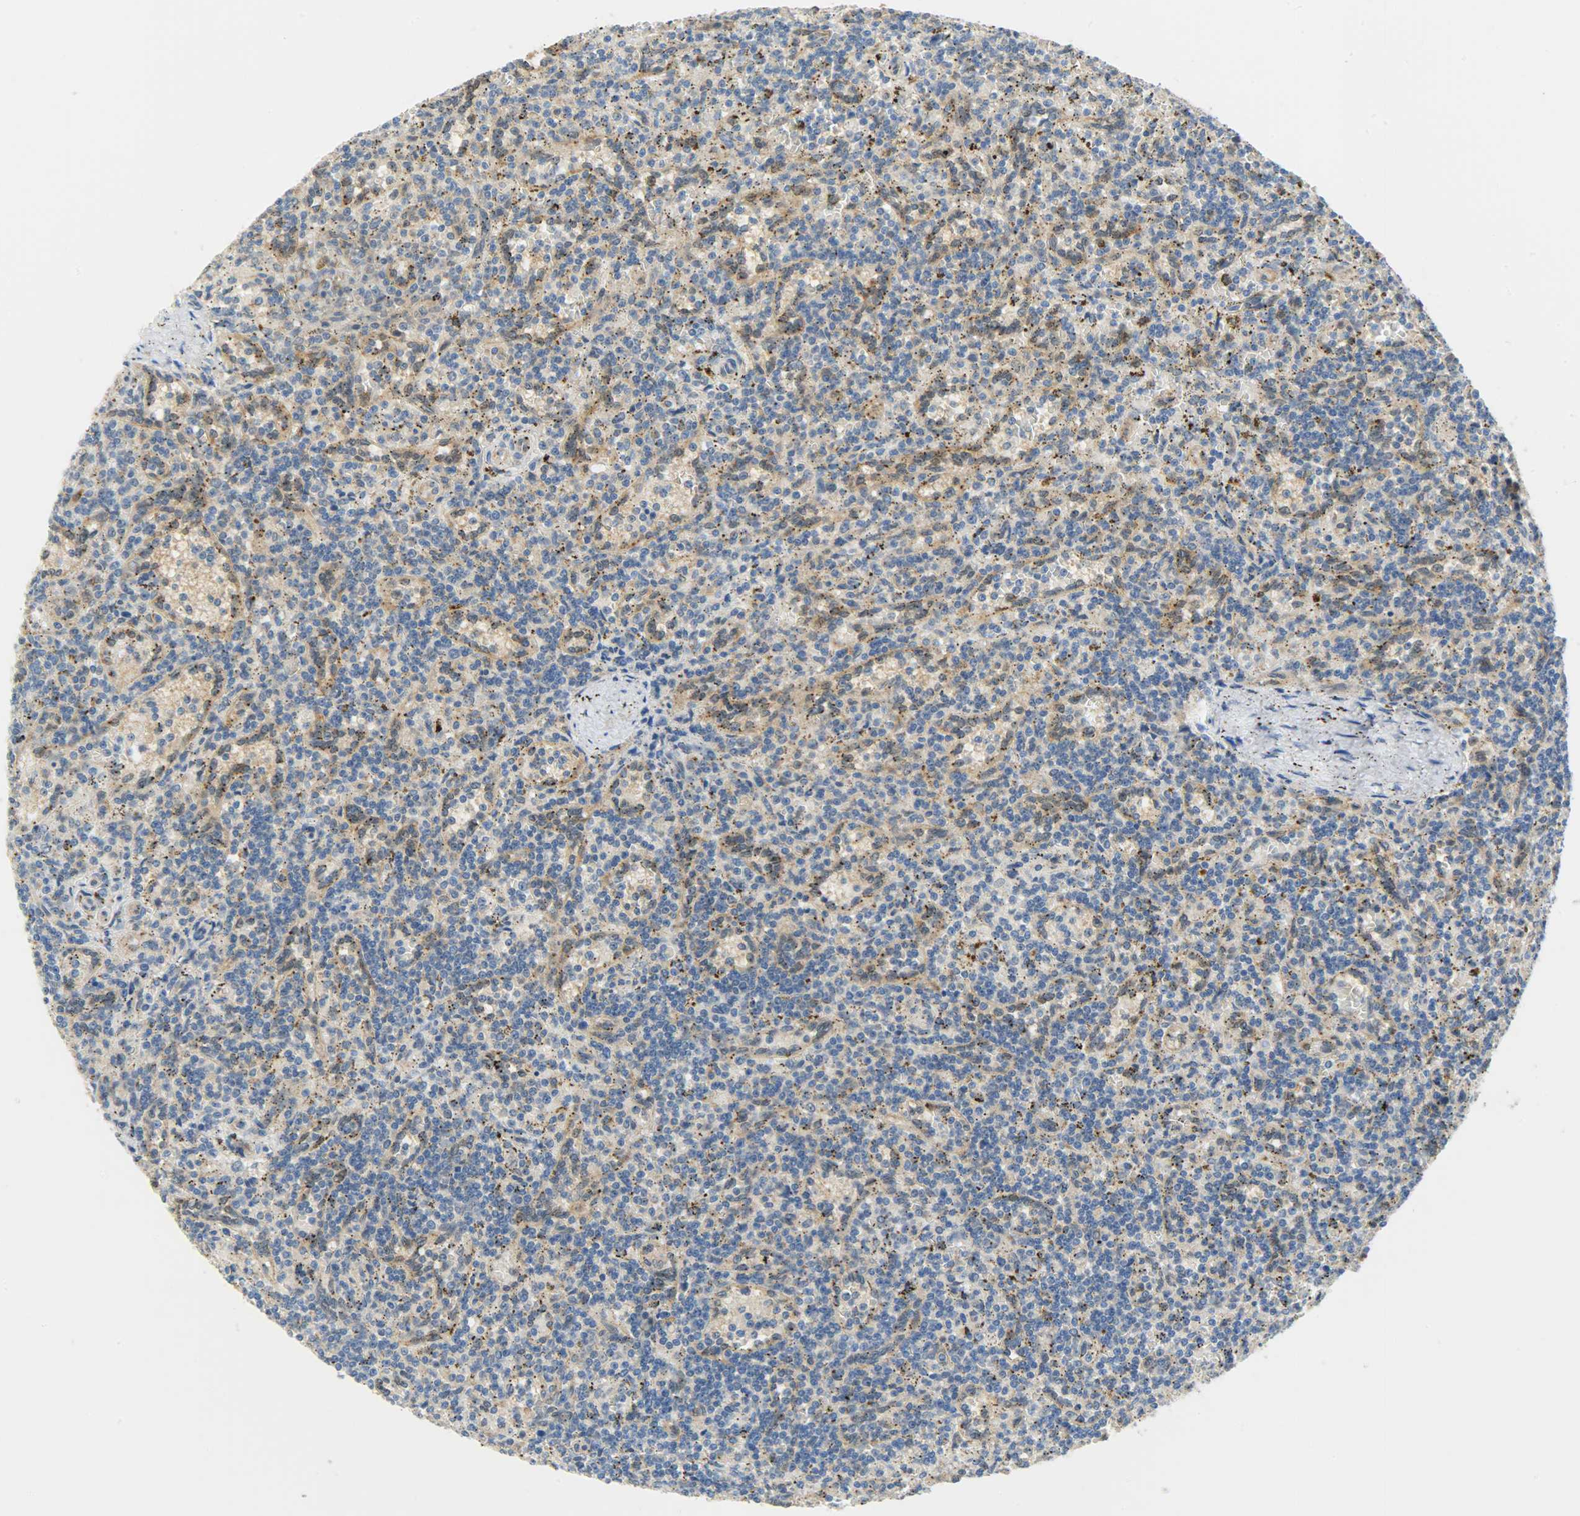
{"staining": {"intensity": "negative", "quantity": "none", "location": "none"}, "tissue": "lymphoma", "cell_type": "Tumor cells", "image_type": "cancer", "snomed": [{"axis": "morphology", "description": "Malignant lymphoma, non-Hodgkin's type, Low grade"}, {"axis": "topography", "description": "Spleen"}], "caption": "The image demonstrates no significant positivity in tumor cells of lymphoma.", "gene": "FKBP1A", "patient": {"sex": "male", "age": 73}}